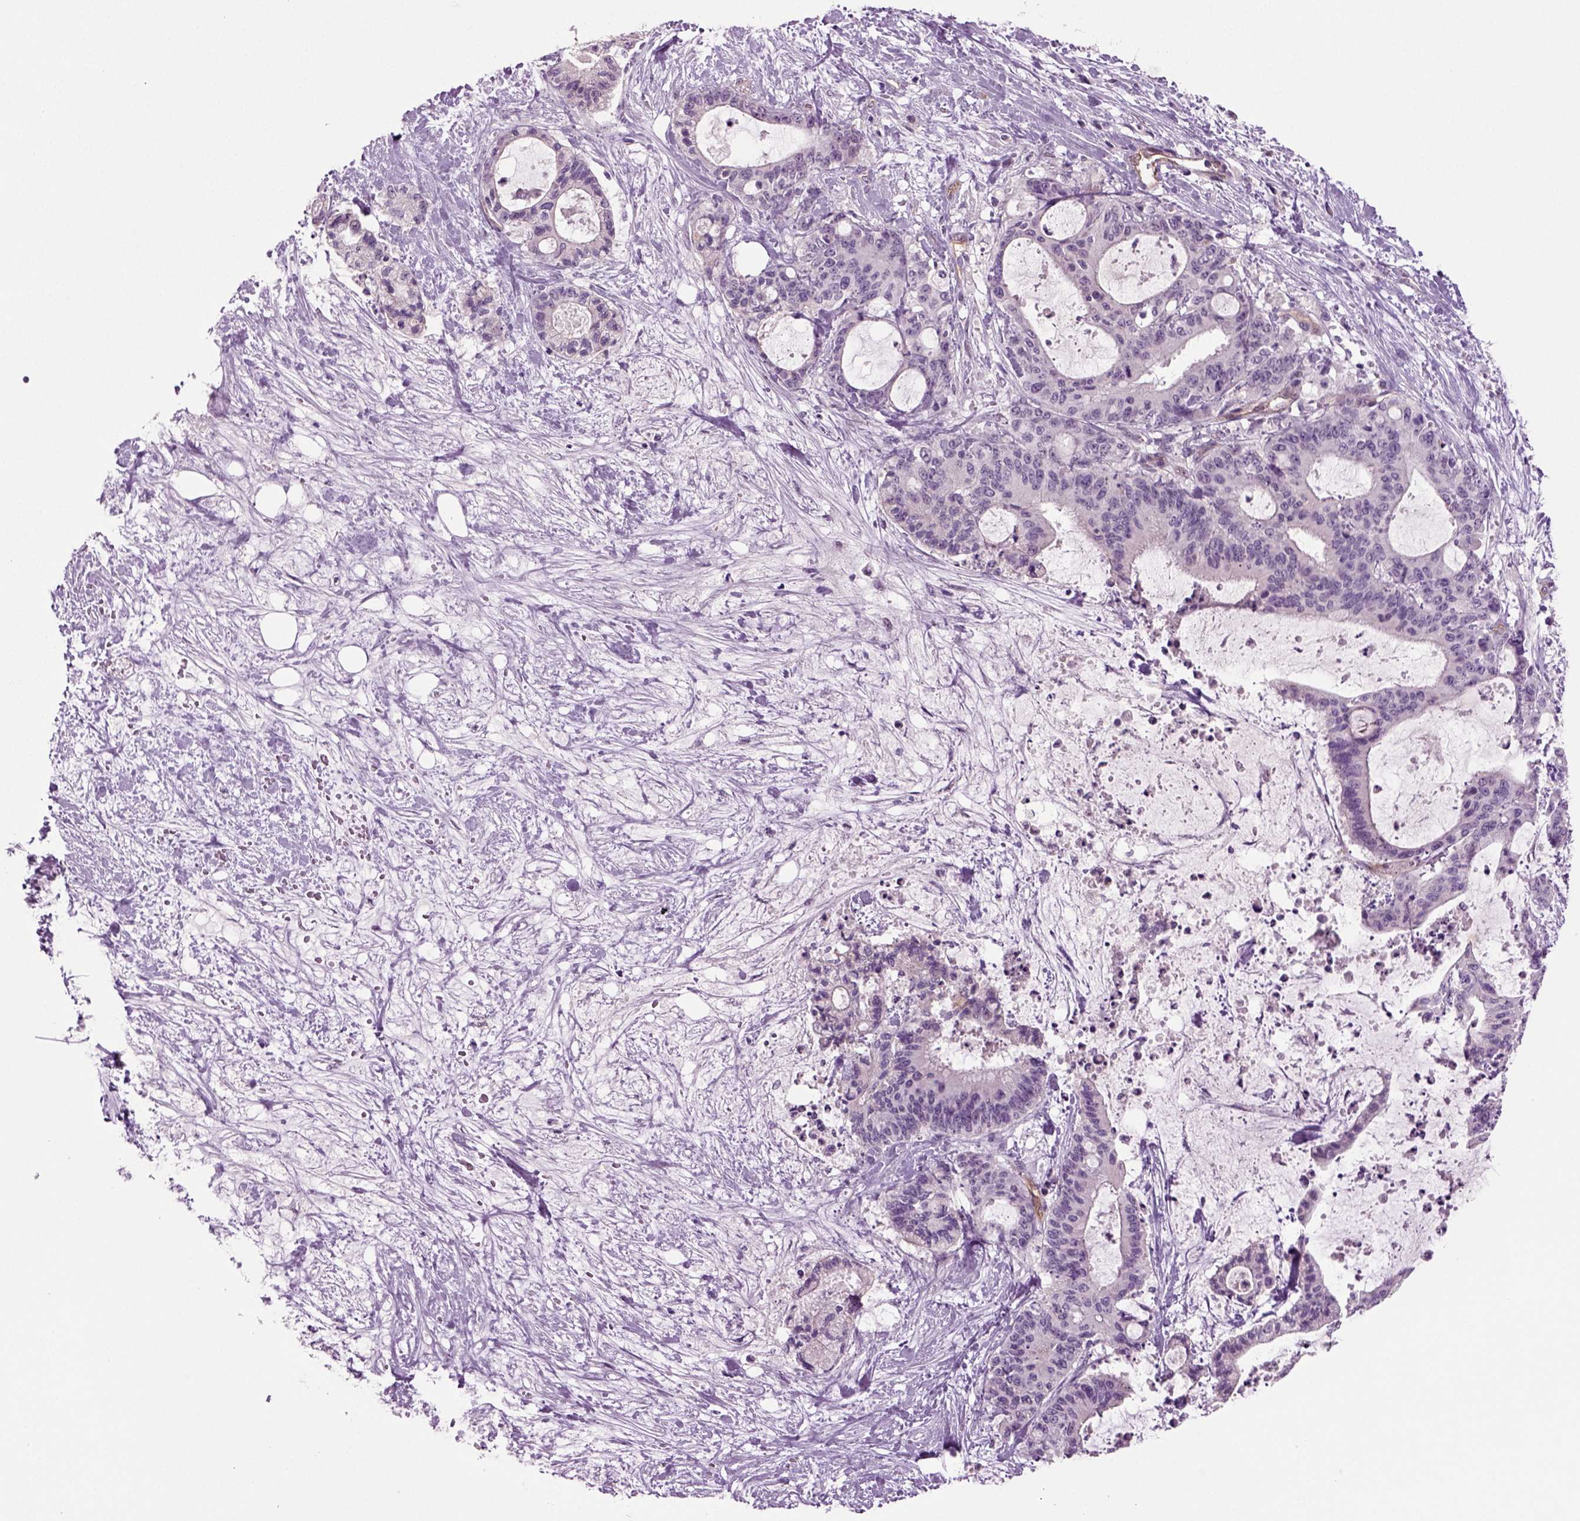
{"staining": {"intensity": "negative", "quantity": "none", "location": "none"}, "tissue": "liver cancer", "cell_type": "Tumor cells", "image_type": "cancer", "snomed": [{"axis": "morphology", "description": "Cholangiocarcinoma"}, {"axis": "topography", "description": "Liver"}], "caption": "Image shows no protein positivity in tumor cells of liver cholangiocarcinoma tissue.", "gene": "COL9A2", "patient": {"sex": "female", "age": 73}}